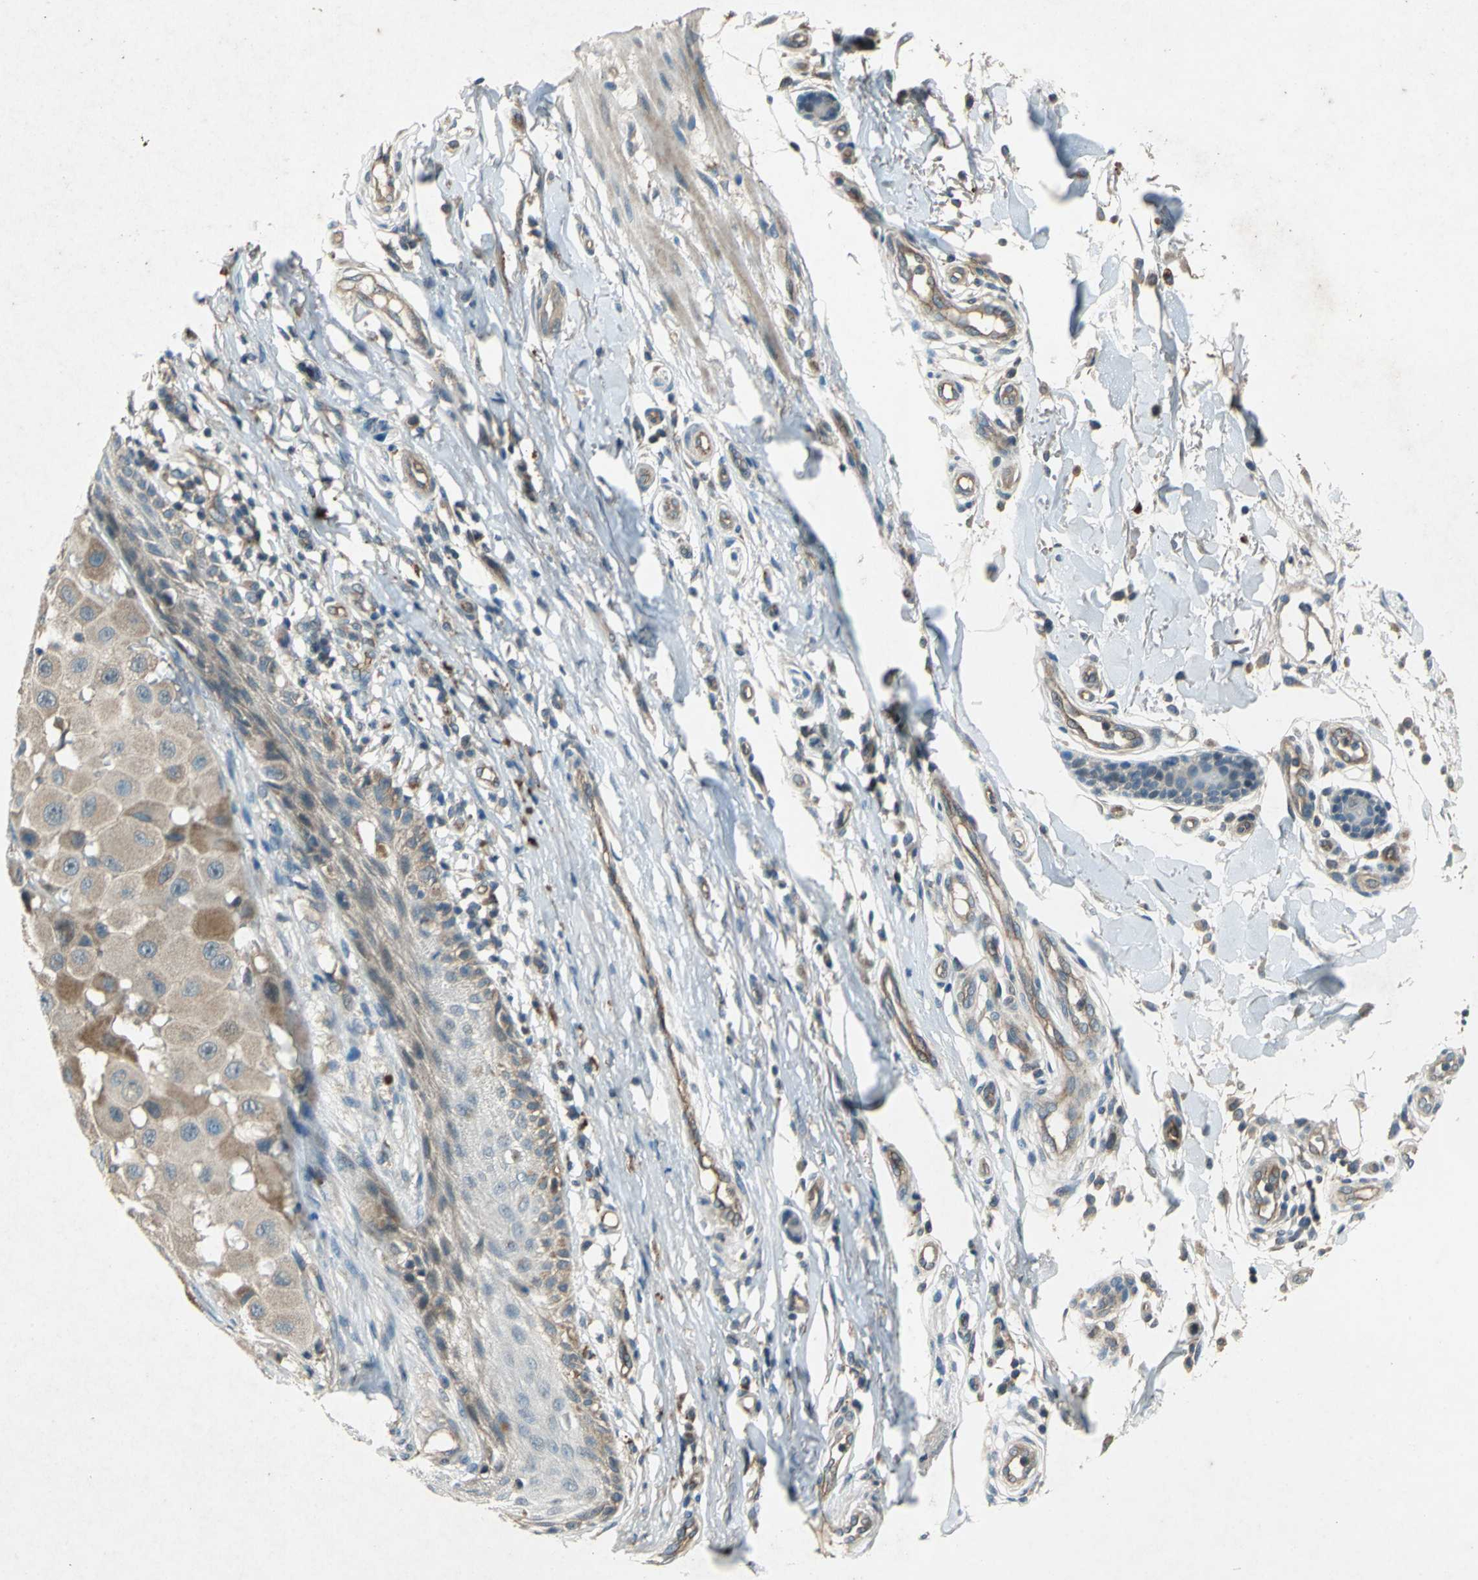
{"staining": {"intensity": "weak", "quantity": "<25%", "location": "cytoplasmic/membranous"}, "tissue": "melanoma", "cell_type": "Tumor cells", "image_type": "cancer", "snomed": [{"axis": "morphology", "description": "Malignant melanoma, NOS"}, {"axis": "topography", "description": "Skin"}], "caption": "Tumor cells show no significant protein expression in malignant melanoma. (IHC, brightfield microscopy, high magnification).", "gene": "EMCN", "patient": {"sex": "female", "age": 81}}